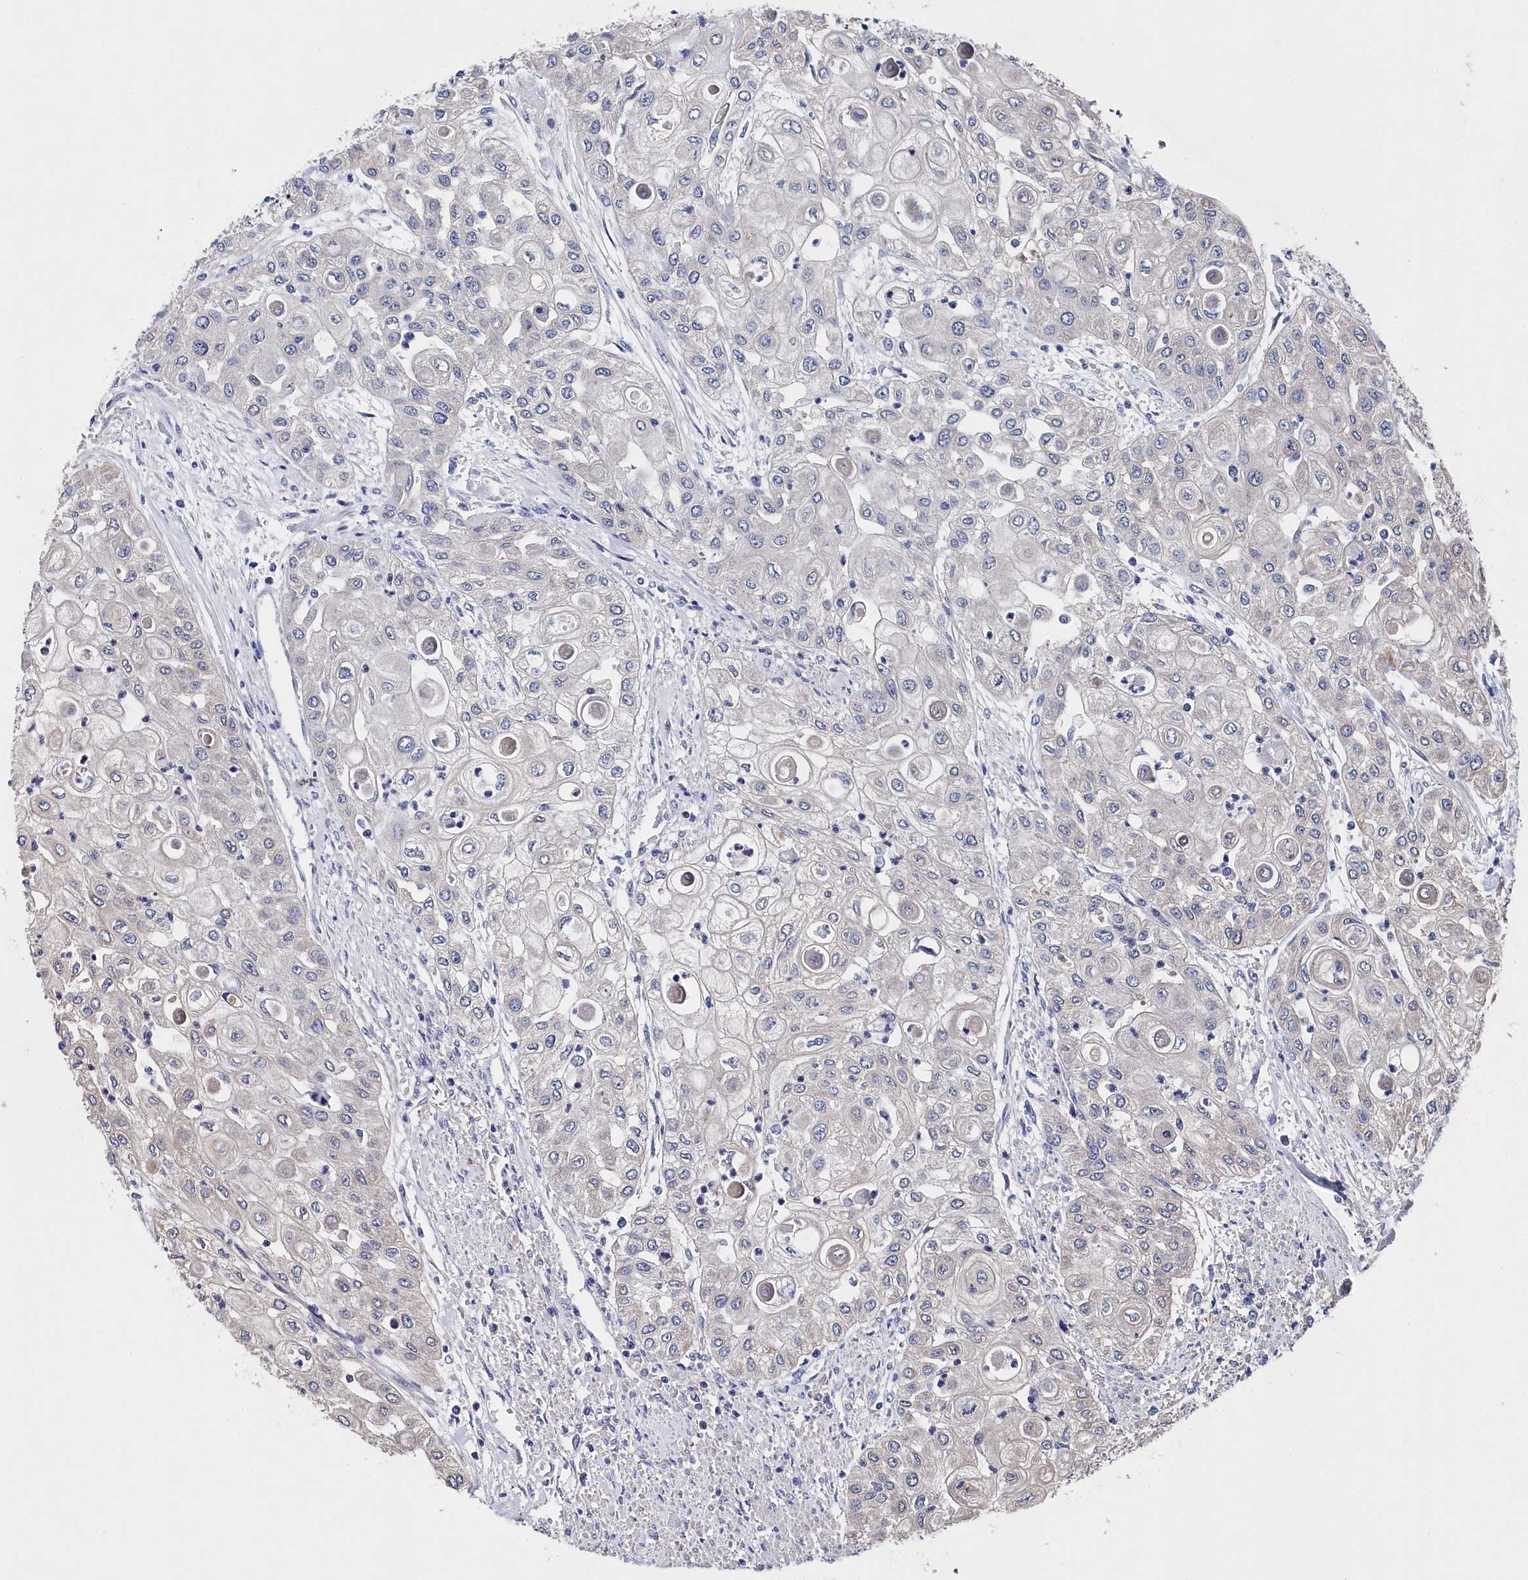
{"staining": {"intensity": "negative", "quantity": "none", "location": "none"}, "tissue": "urothelial cancer", "cell_type": "Tumor cells", "image_type": "cancer", "snomed": [{"axis": "morphology", "description": "Urothelial carcinoma, High grade"}, {"axis": "topography", "description": "Urinary bladder"}], "caption": "Immunohistochemistry (IHC) histopathology image of human urothelial carcinoma (high-grade) stained for a protein (brown), which displays no staining in tumor cells.", "gene": "BHMT", "patient": {"sex": "female", "age": 79}}